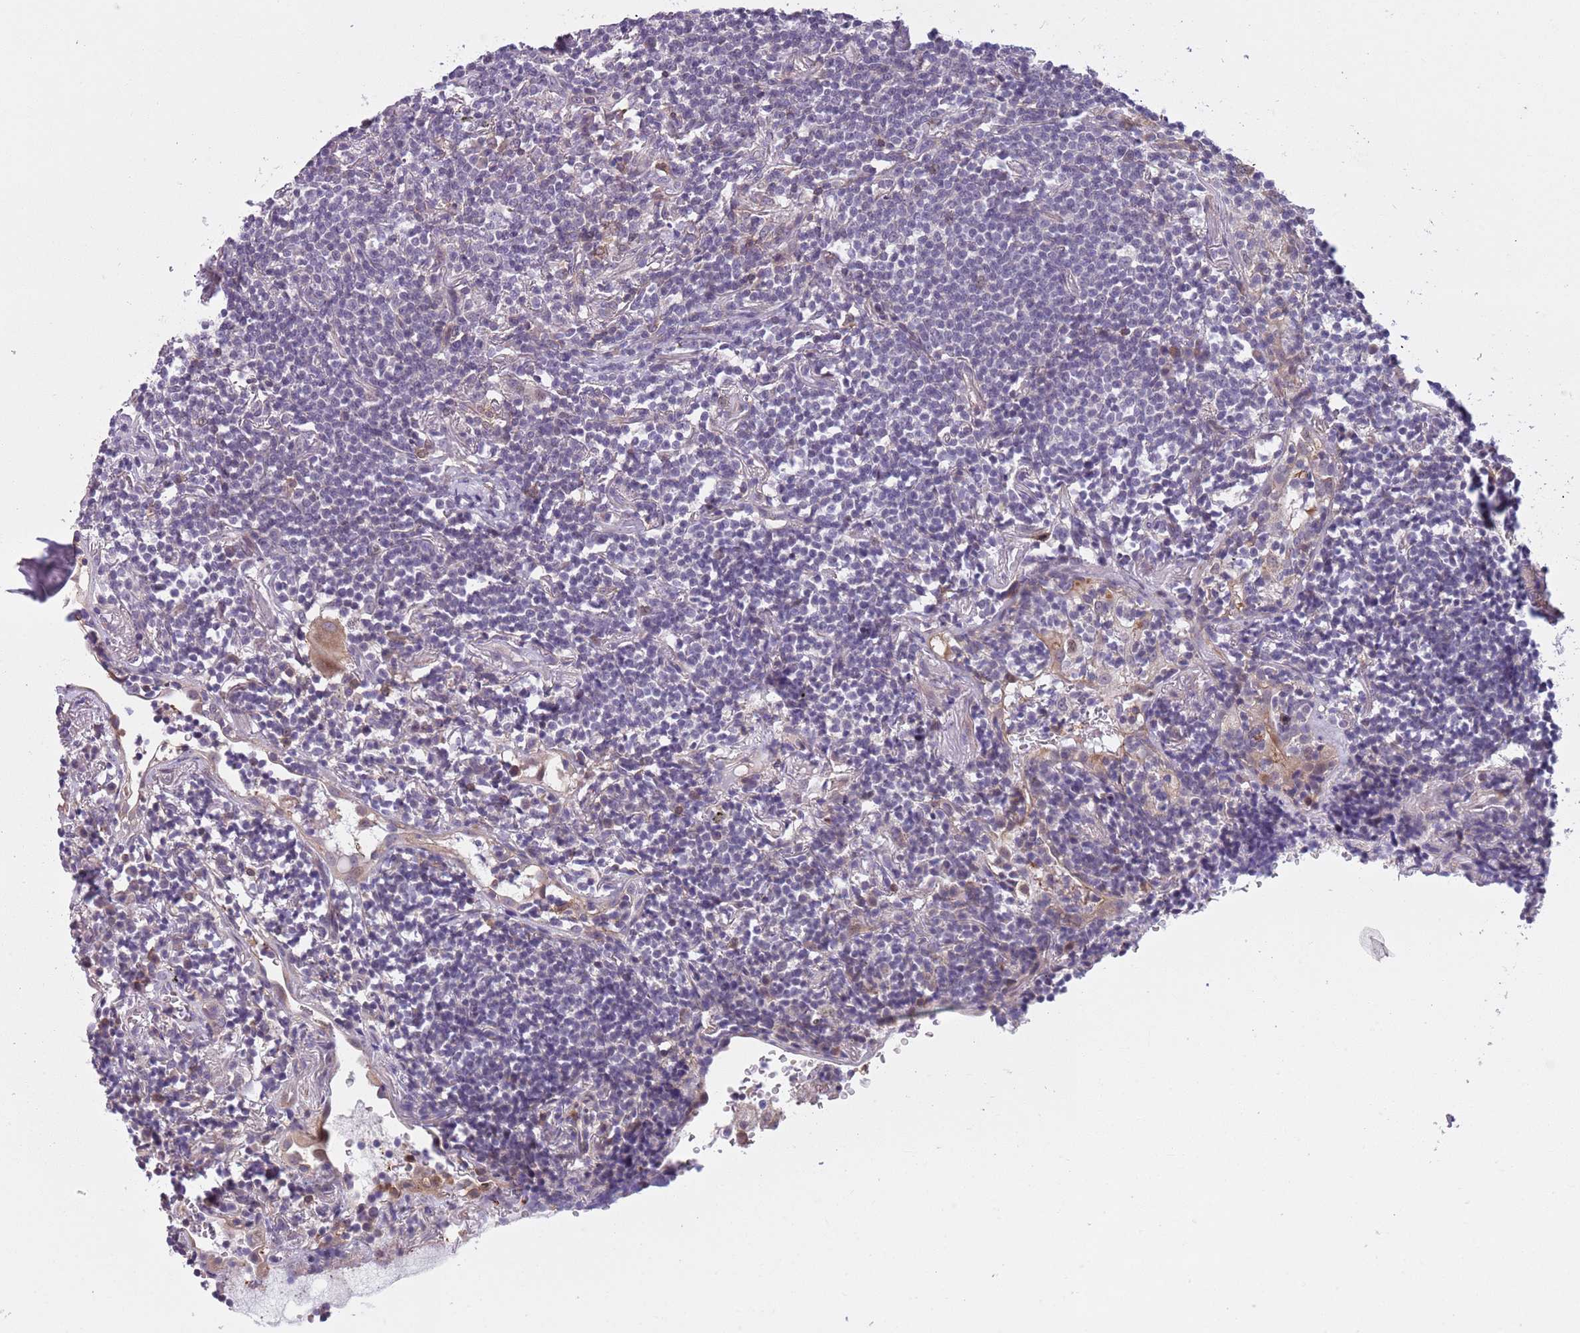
{"staining": {"intensity": "negative", "quantity": "none", "location": "none"}, "tissue": "lymphoma", "cell_type": "Tumor cells", "image_type": "cancer", "snomed": [{"axis": "morphology", "description": "Malignant lymphoma, non-Hodgkin's type, Low grade"}, {"axis": "topography", "description": "Lung"}], "caption": "Tumor cells are negative for brown protein staining in lymphoma.", "gene": "JAML", "patient": {"sex": "female", "age": 71}}